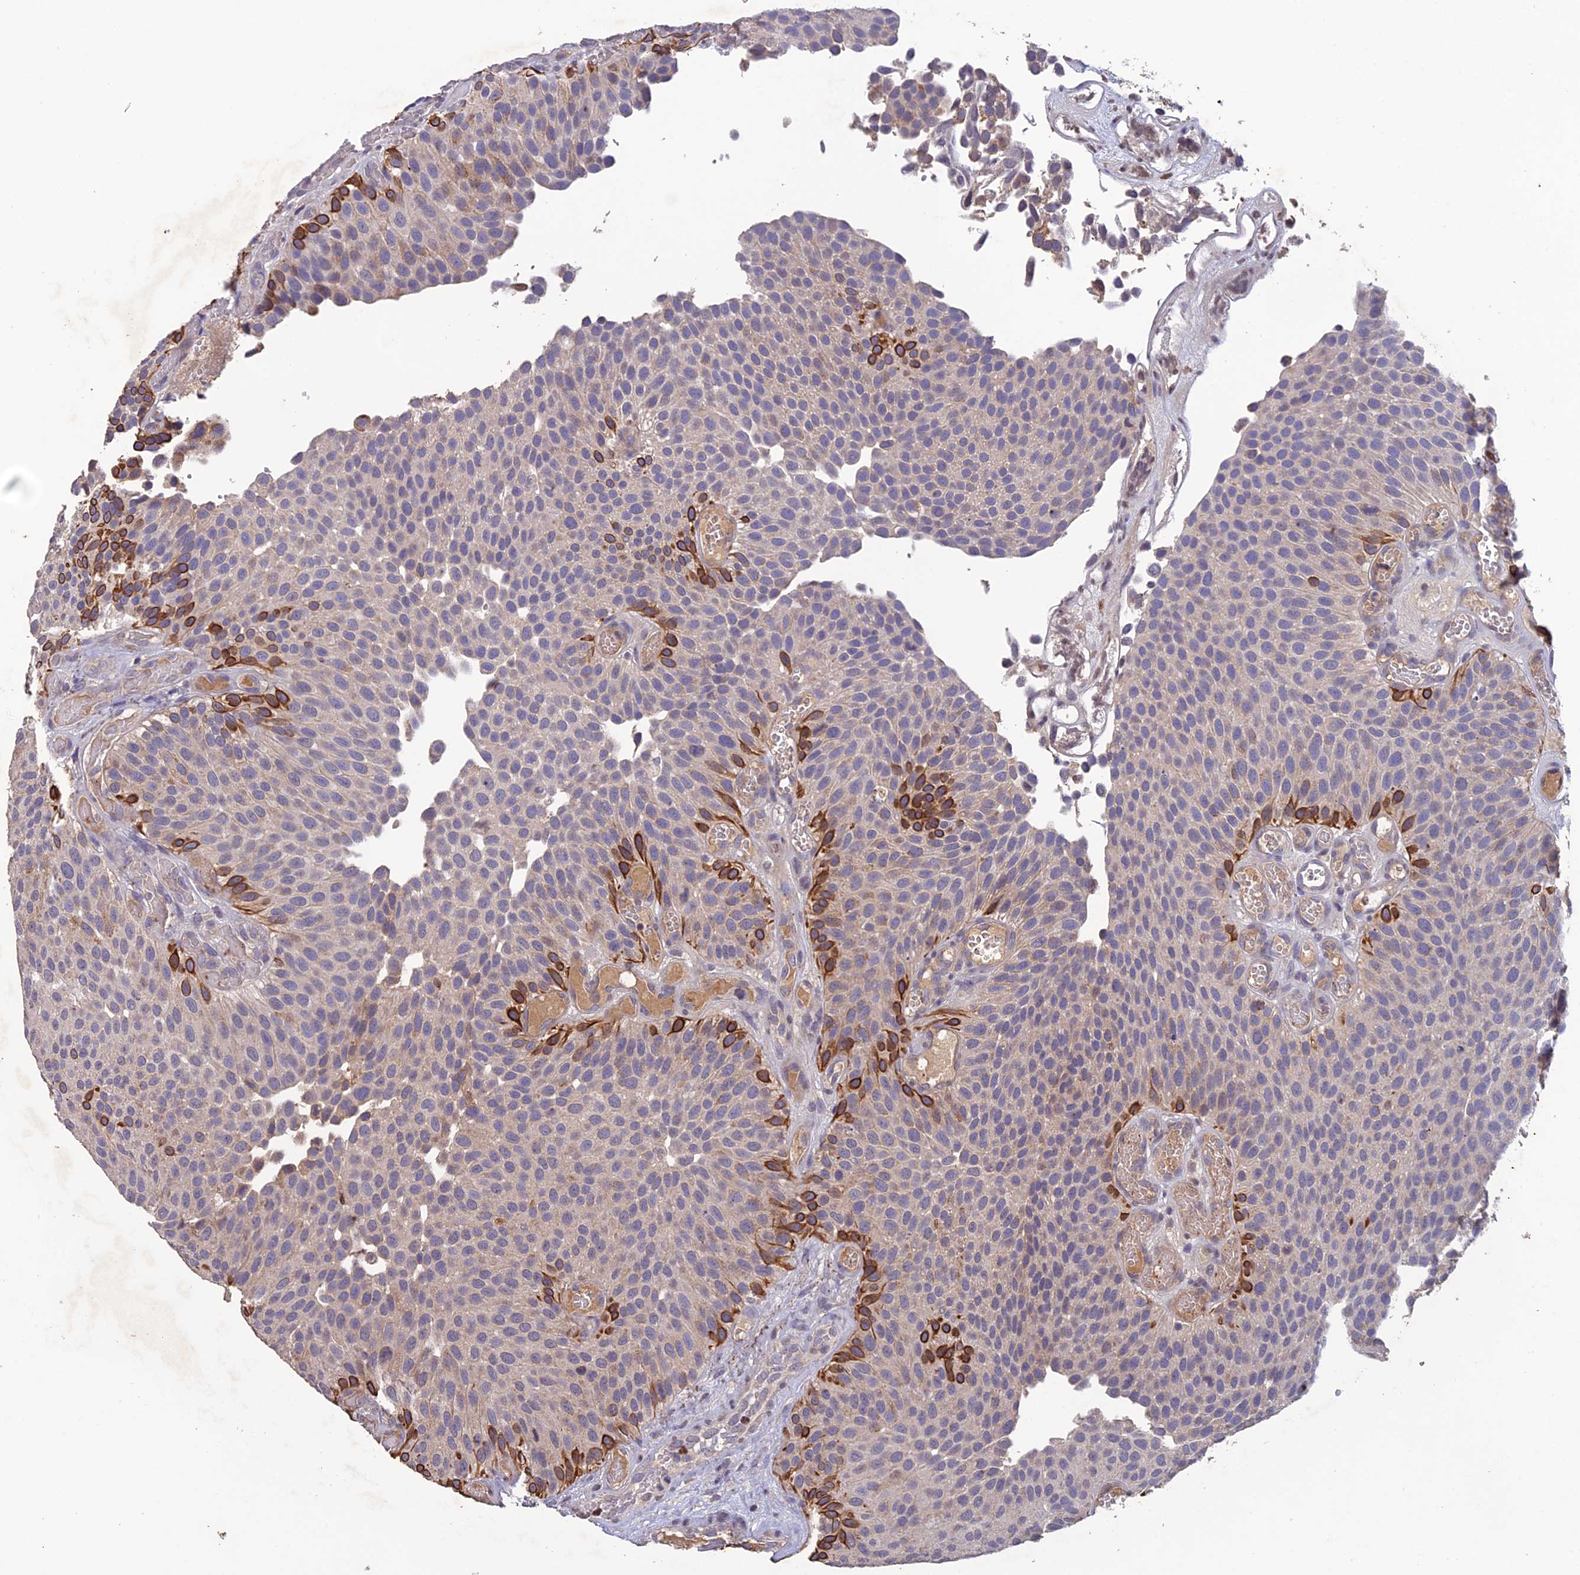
{"staining": {"intensity": "strong", "quantity": "<25%", "location": "cytoplasmic/membranous"}, "tissue": "urothelial cancer", "cell_type": "Tumor cells", "image_type": "cancer", "snomed": [{"axis": "morphology", "description": "Urothelial carcinoma, Low grade"}, {"axis": "topography", "description": "Urinary bladder"}], "caption": "Urothelial cancer stained with a brown dye exhibits strong cytoplasmic/membranous positive positivity in approximately <25% of tumor cells.", "gene": "SLC39A13", "patient": {"sex": "male", "age": 89}}